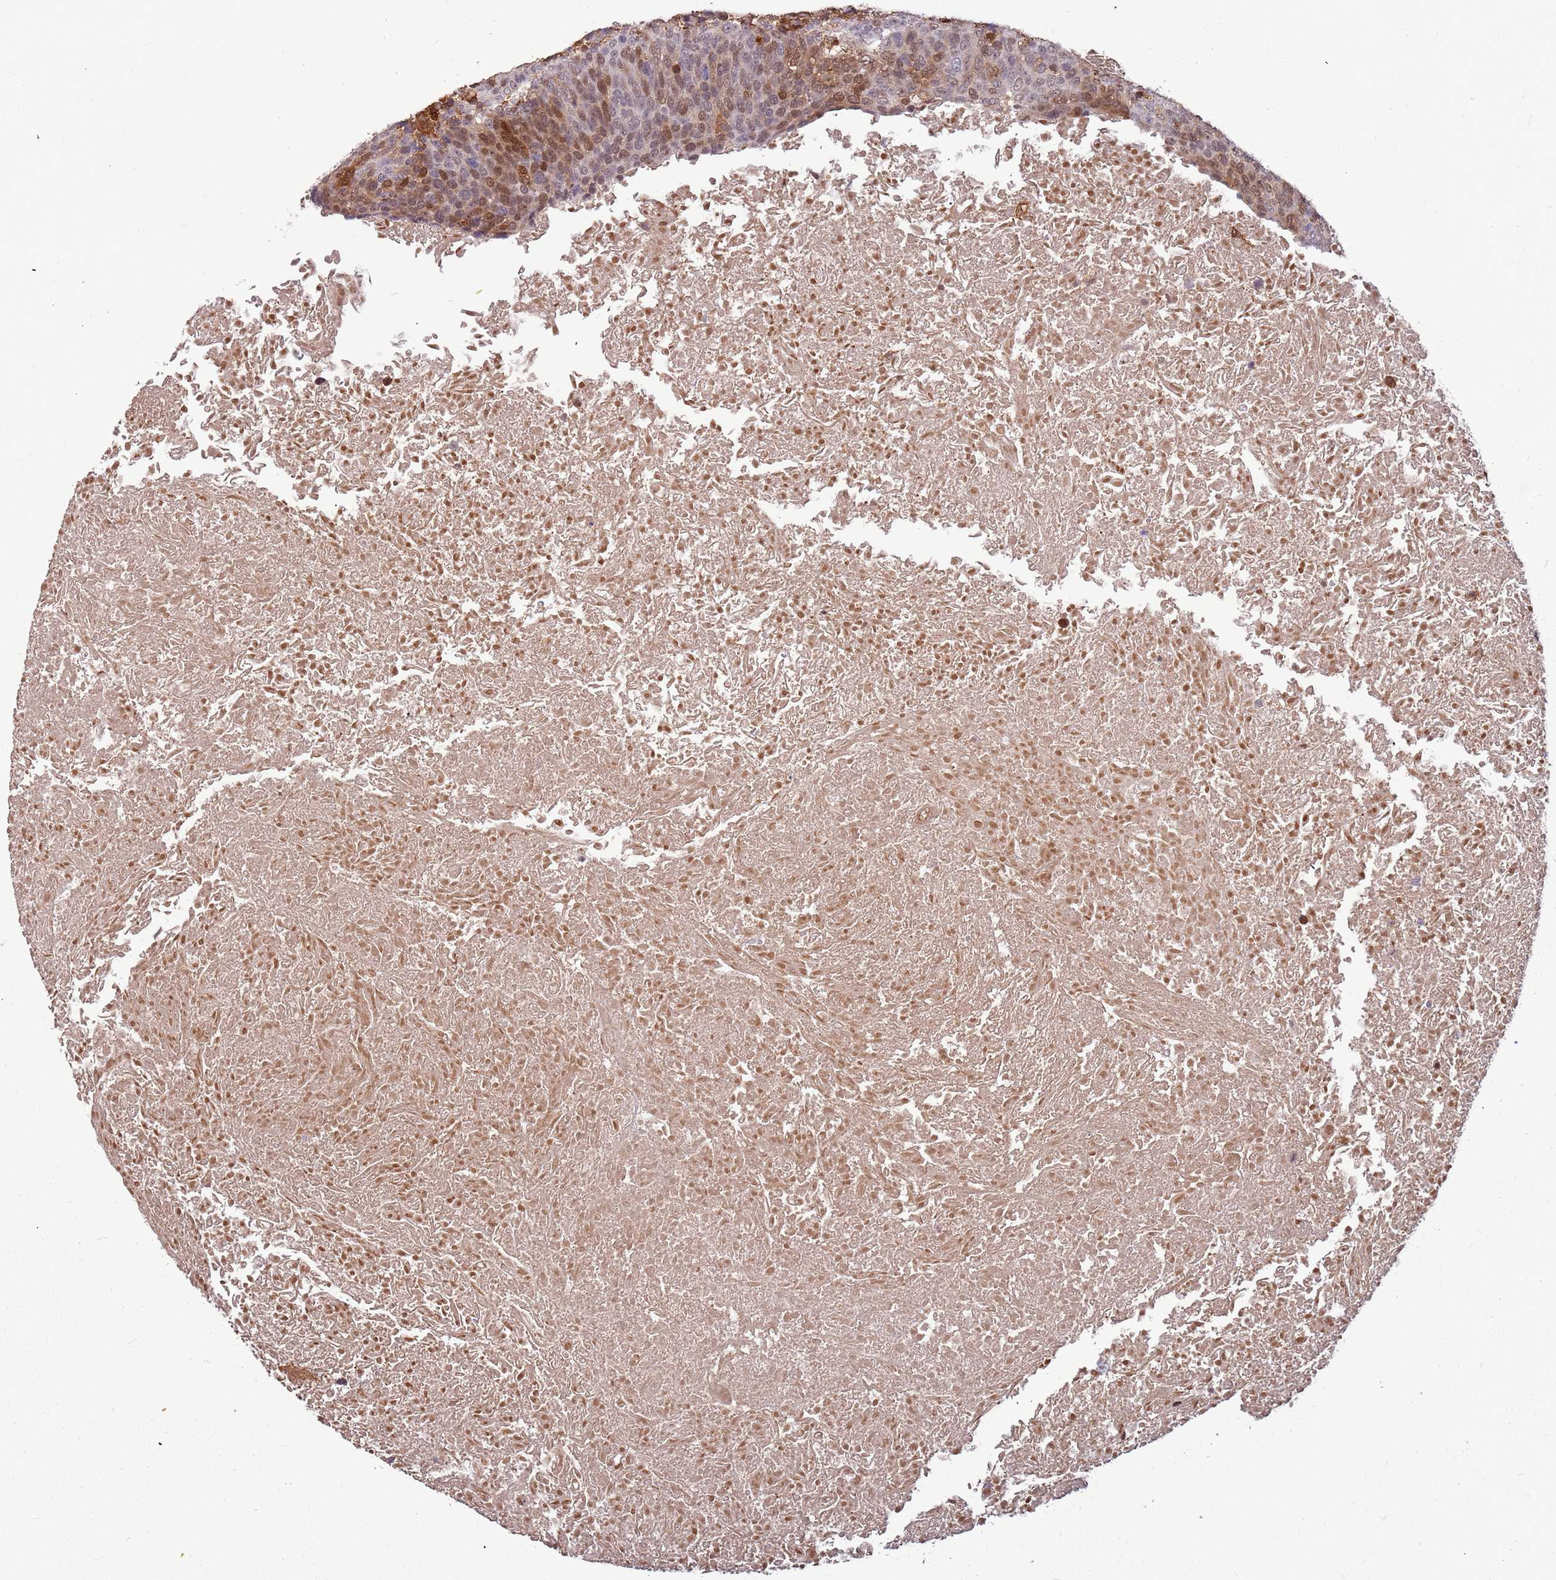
{"staining": {"intensity": "moderate", "quantity": "25%-75%", "location": "cytoplasmic/membranous,nuclear"}, "tissue": "head and neck cancer", "cell_type": "Tumor cells", "image_type": "cancer", "snomed": [{"axis": "morphology", "description": "Squamous cell carcinoma, NOS"}, {"axis": "morphology", "description": "Squamous cell carcinoma, metastatic, NOS"}, {"axis": "topography", "description": "Lymph node"}, {"axis": "topography", "description": "Head-Neck"}], "caption": "Head and neck cancer (squamous cell carcinoma) stained with a protein marker reveals moderate staining in tumor cells.", "gene": "GBP2", "patient": {"sex": "male", "age": 62}}